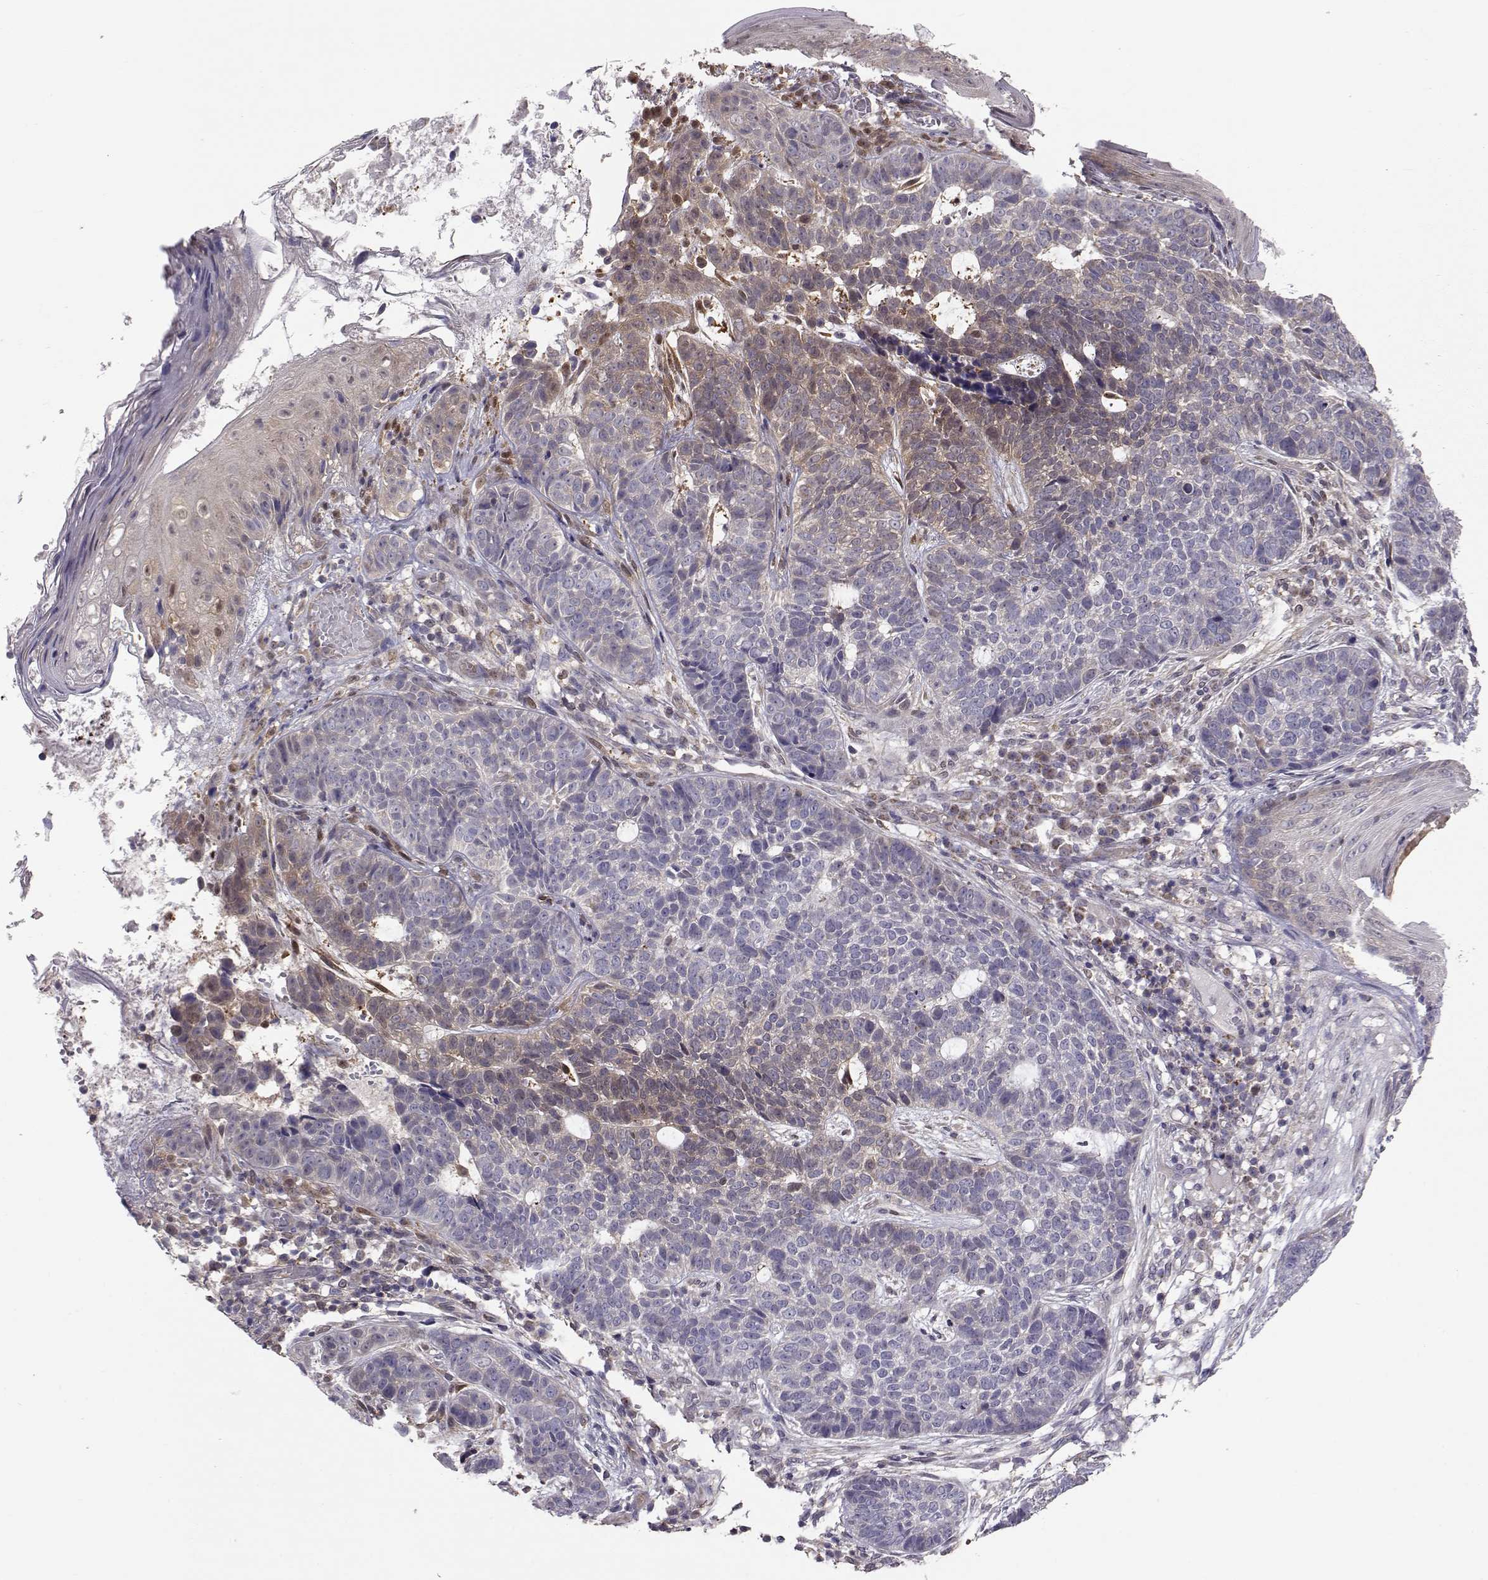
{"staining": {"intensity": "weak", "quantity": "<25%", "location": "cytoplasmic/membranous"}, "tissue": "skin cancer", "cell_type": "Tumor cells", "image_type": "cancer", "snomed": [{"axis": "morphology", "description": "Basal cell carcinoma"}, {"axis": "topography", "description": "Skin"}], "caption": "There is no significant positivity in tumor cells of basal cell carcinoma (skin).", "gene": "NCAM2", "patient": {"sex": "female", "age": 69}}